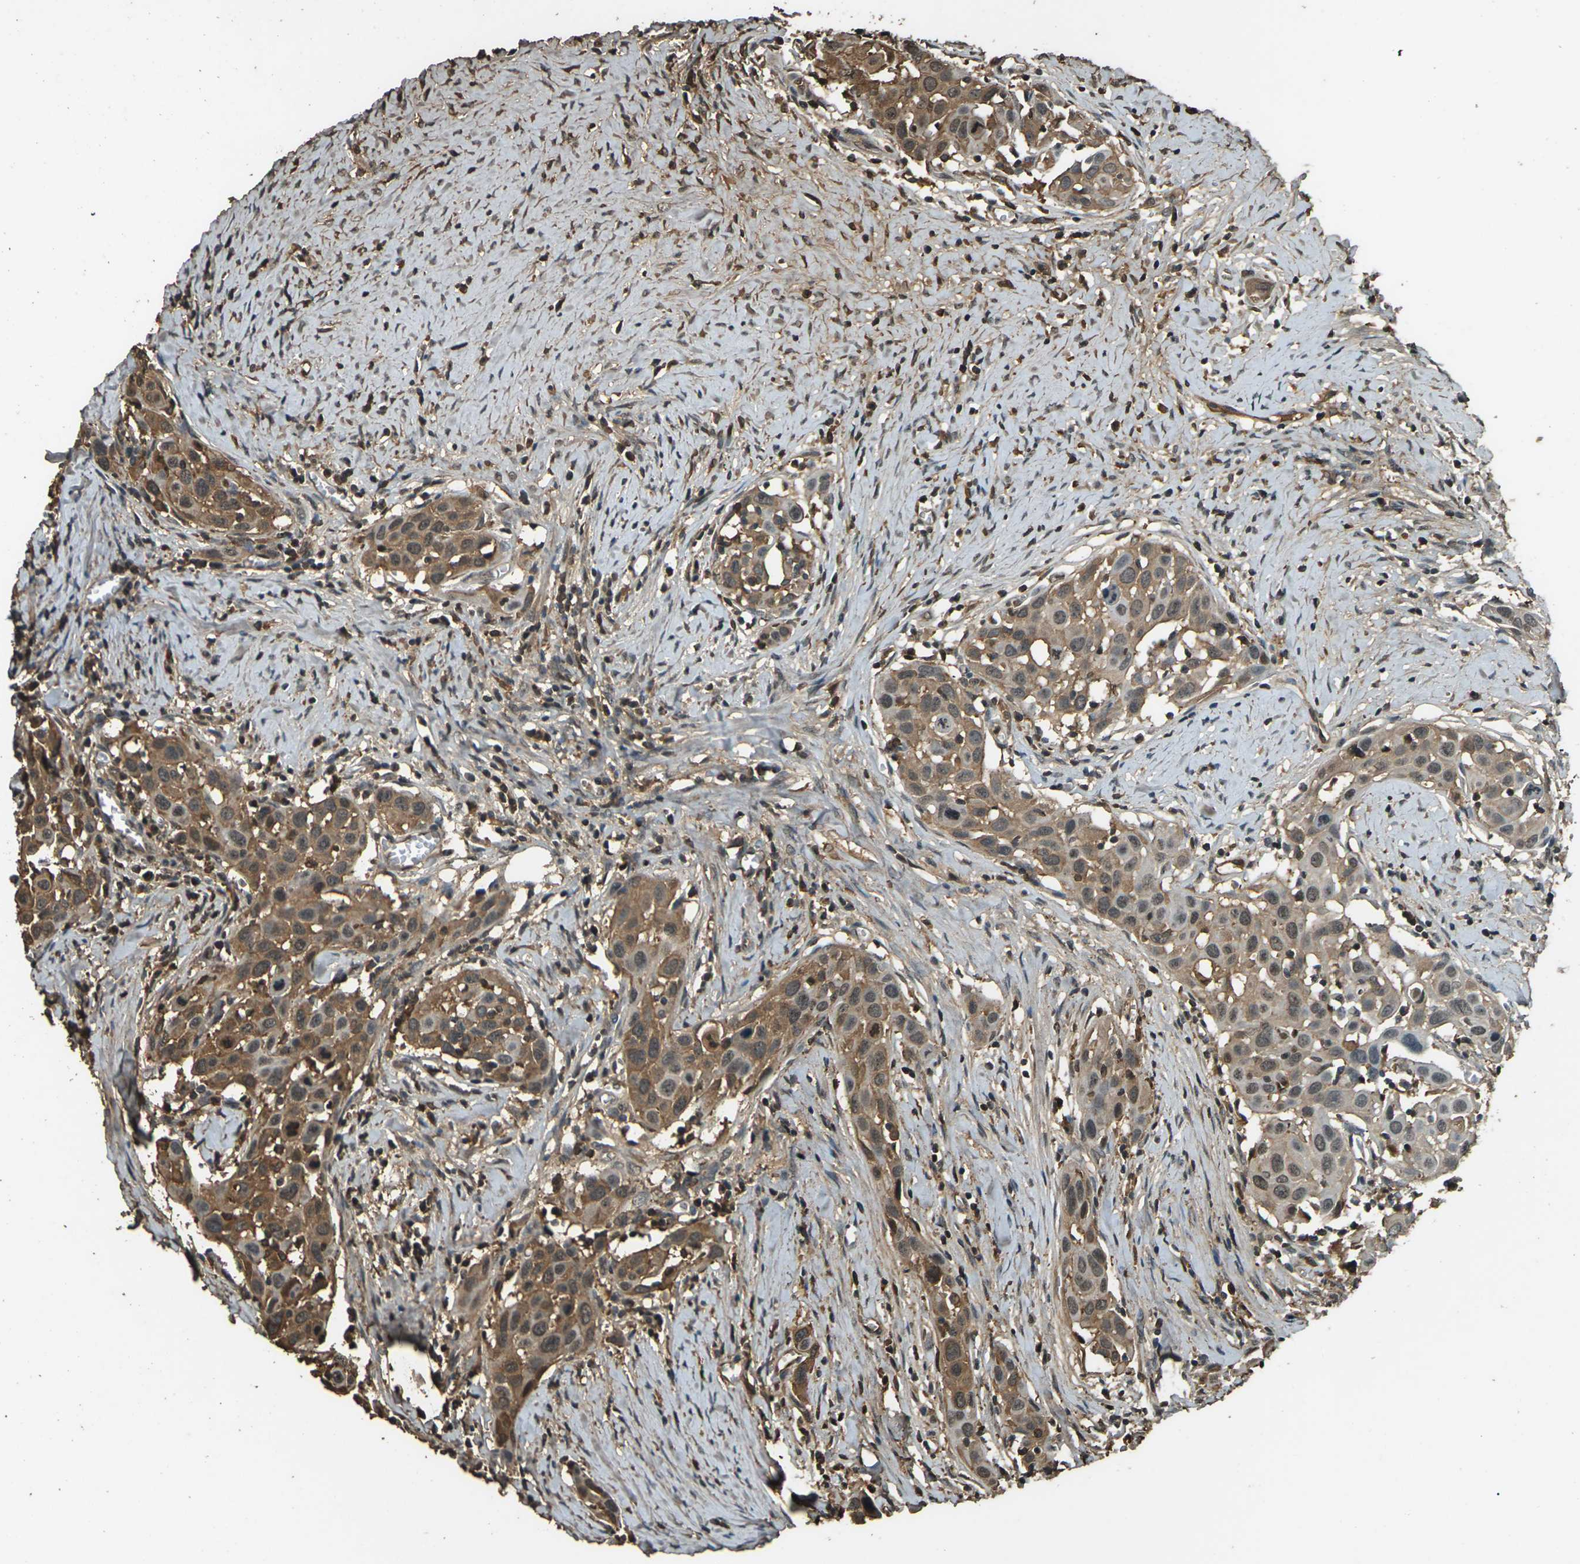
{"staining": {"intensity": "moderate", "quantity": ">75%", "location": "cytoplasmic/membranous"}, "tissue": "head and neck cancer", "cell_type": "Tumor cells", "image_type": "cancer", "snomed": [{"axis": "morphology", "description": "Squamous cell carcinoma, NOS"}, {"axis": "topography", "description": "Oral tissue"}, {"axis": "topography", "description": "Head-Neck"}], "caption": "Immunohistochemistry image of human head and neck cancer stained for a protein (brown), which shows medium levels of moderate cytoplasmic/membranous expression in approximately >75% of tumor cells.", "gene": "CYP1B1", "patient": {"sex": "female", "age": 50}}